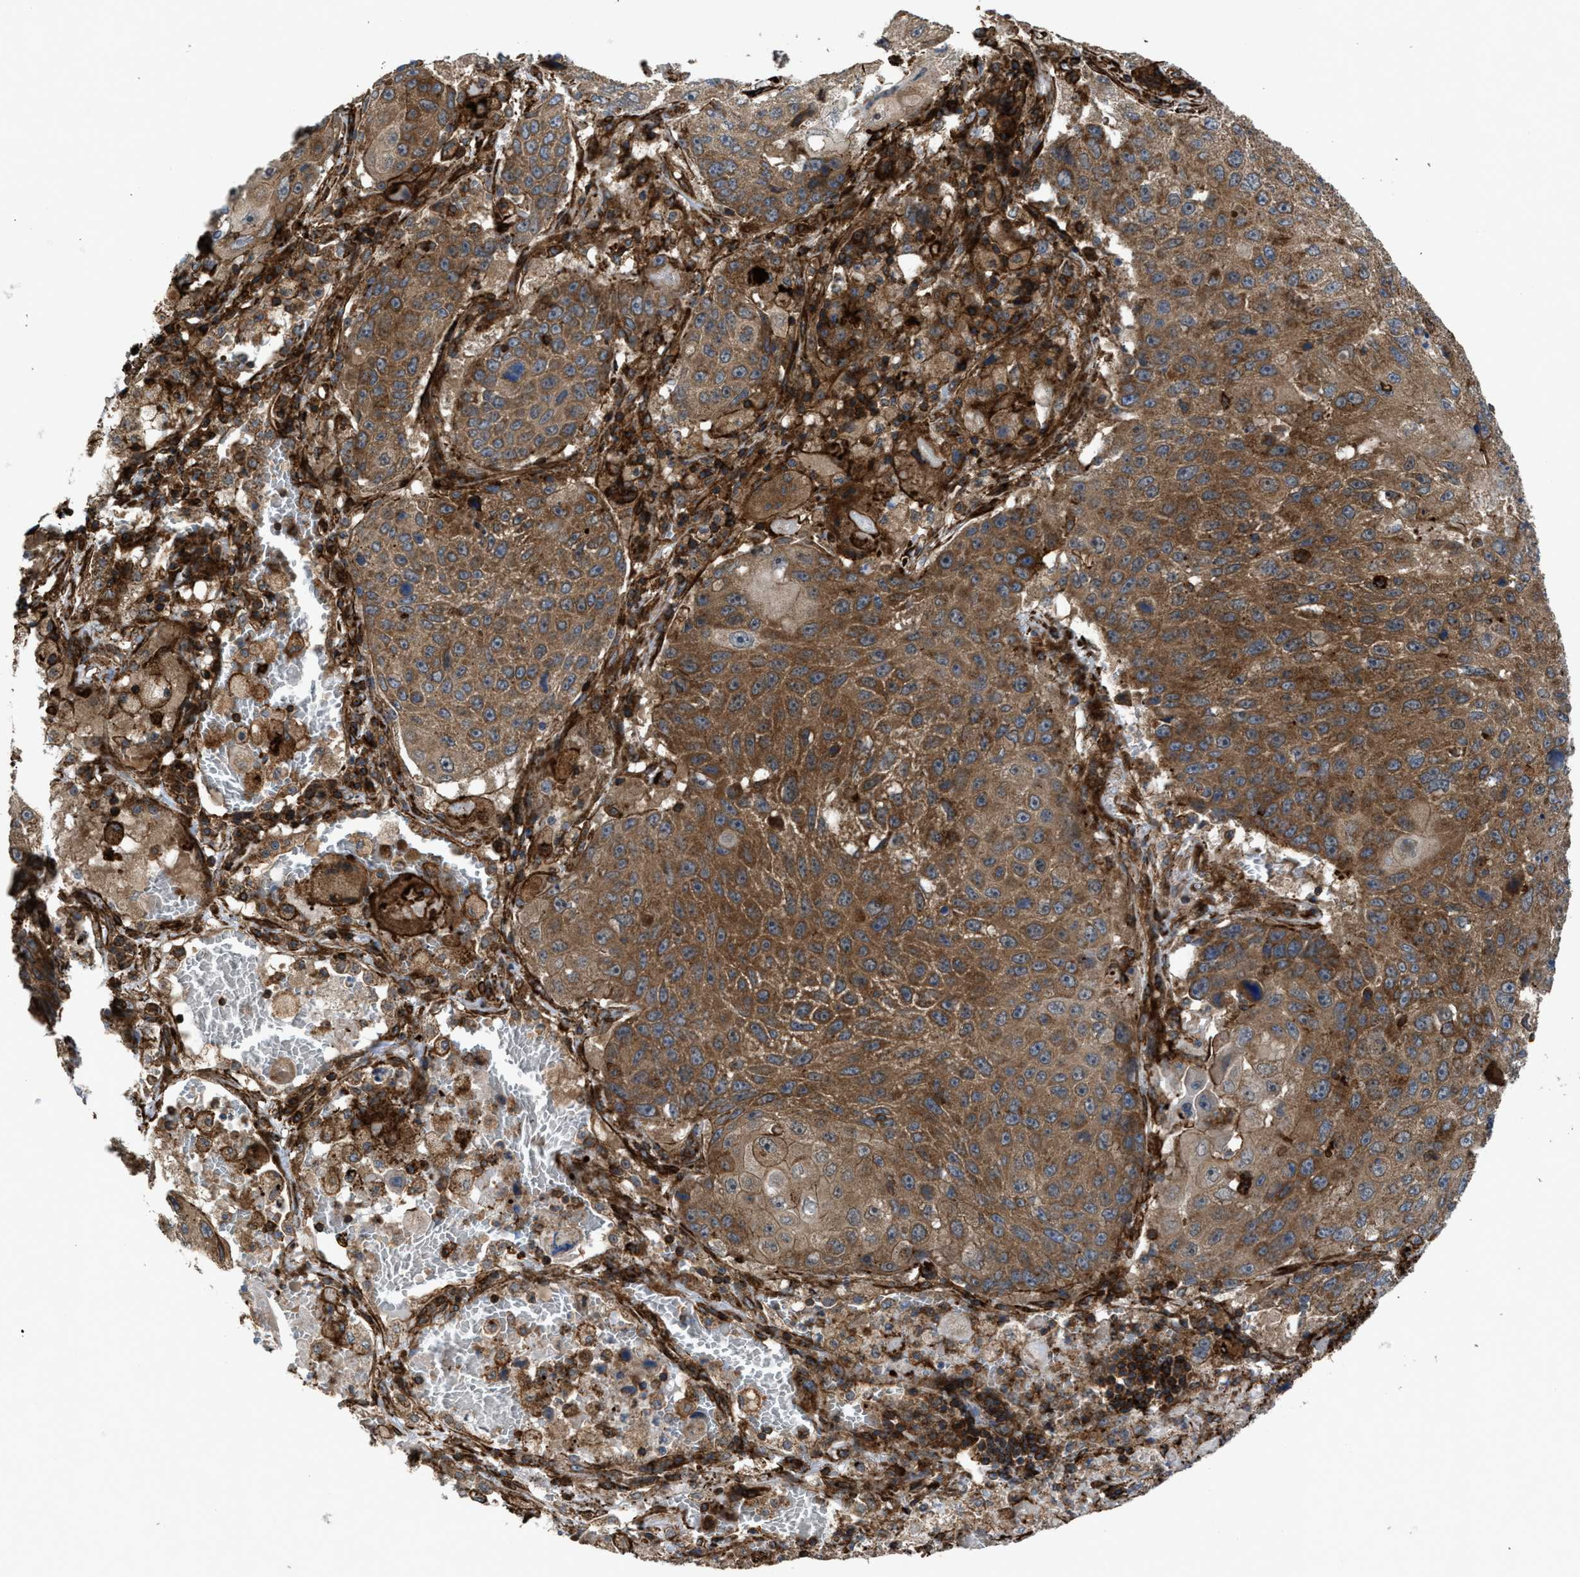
{"staining": {"intensity": "moderate", "quantity": ">75%", "location": "cytoplasmic/membranous"}, "tissue": "lung cancer", "cell_type": "Tumor cells", "image_type": "cancer", "snomed": [{"axis": "morphology", "description": "Squamous cell carcinoma, NOS"}, {"axis": "topography", "description": "Lung"}], "caption": "The immunohistochemical stain highlights moderate cytoplasmic/membranous staining in tumor cells of squamous cell carcinoma (lung) tissue.", "gene": "EGLN1", "patient": {"sex": "male", "age": 61}}